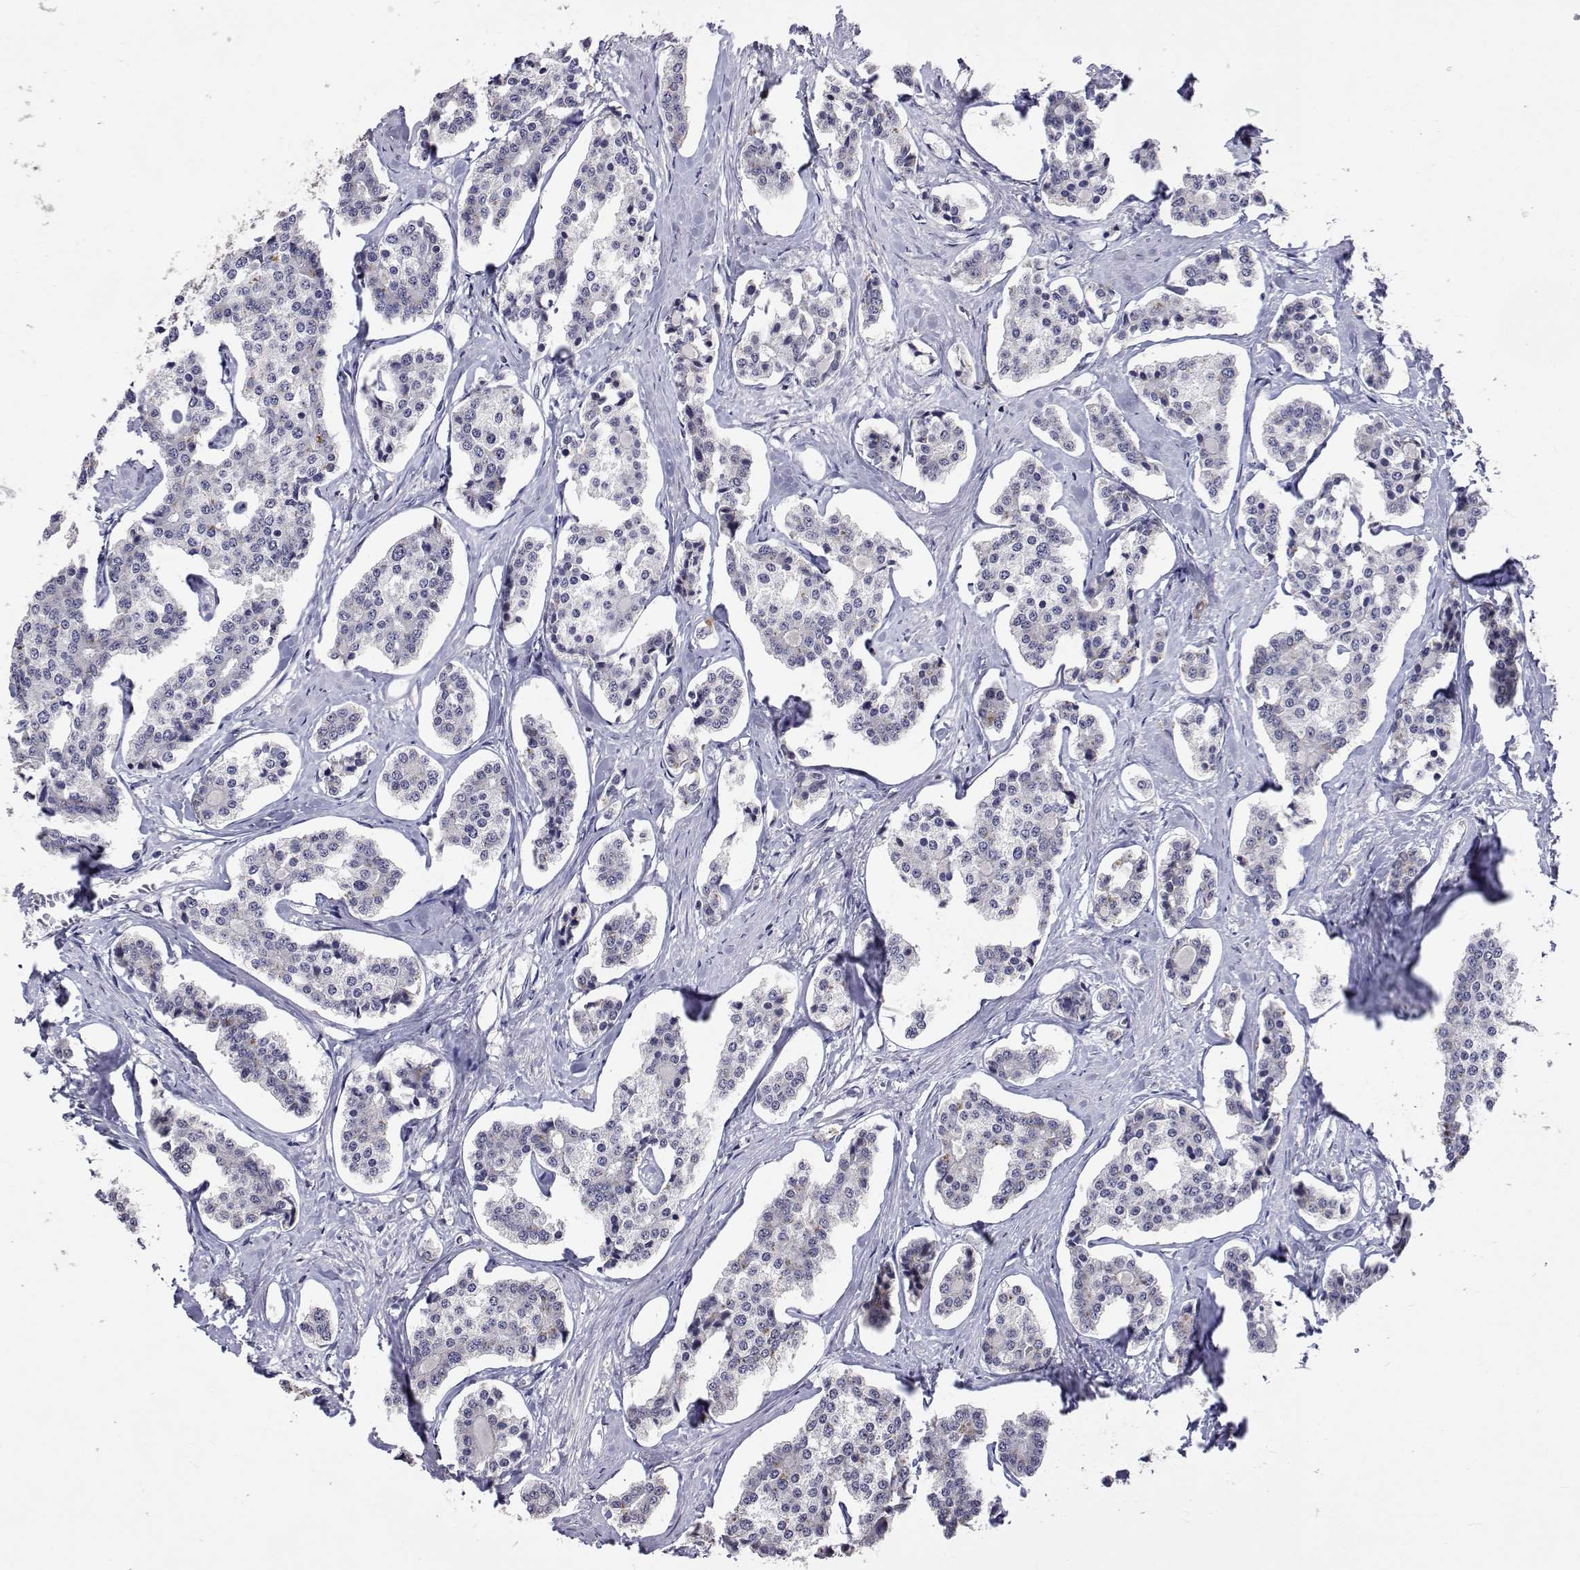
{"staining": {"intensity": "negative", "quantity": "none", "location": "none"}, "tissue": "carcinoid", "cell_type": "Tumor cells", "image_type": "cancer", "snomed": [{"axis": "morphology", "description": "Carcinoid, malignant, NOS"}, {"axis": "topography", "description": "Small intestine"}], "caption": "This is a histopathology image of immunohistochemistry staining of carcinoid (malignant), which shows no staining in tumor cells.", "gene": "HNRNPA0", "patient": {"sex": "female", "age": 65}}